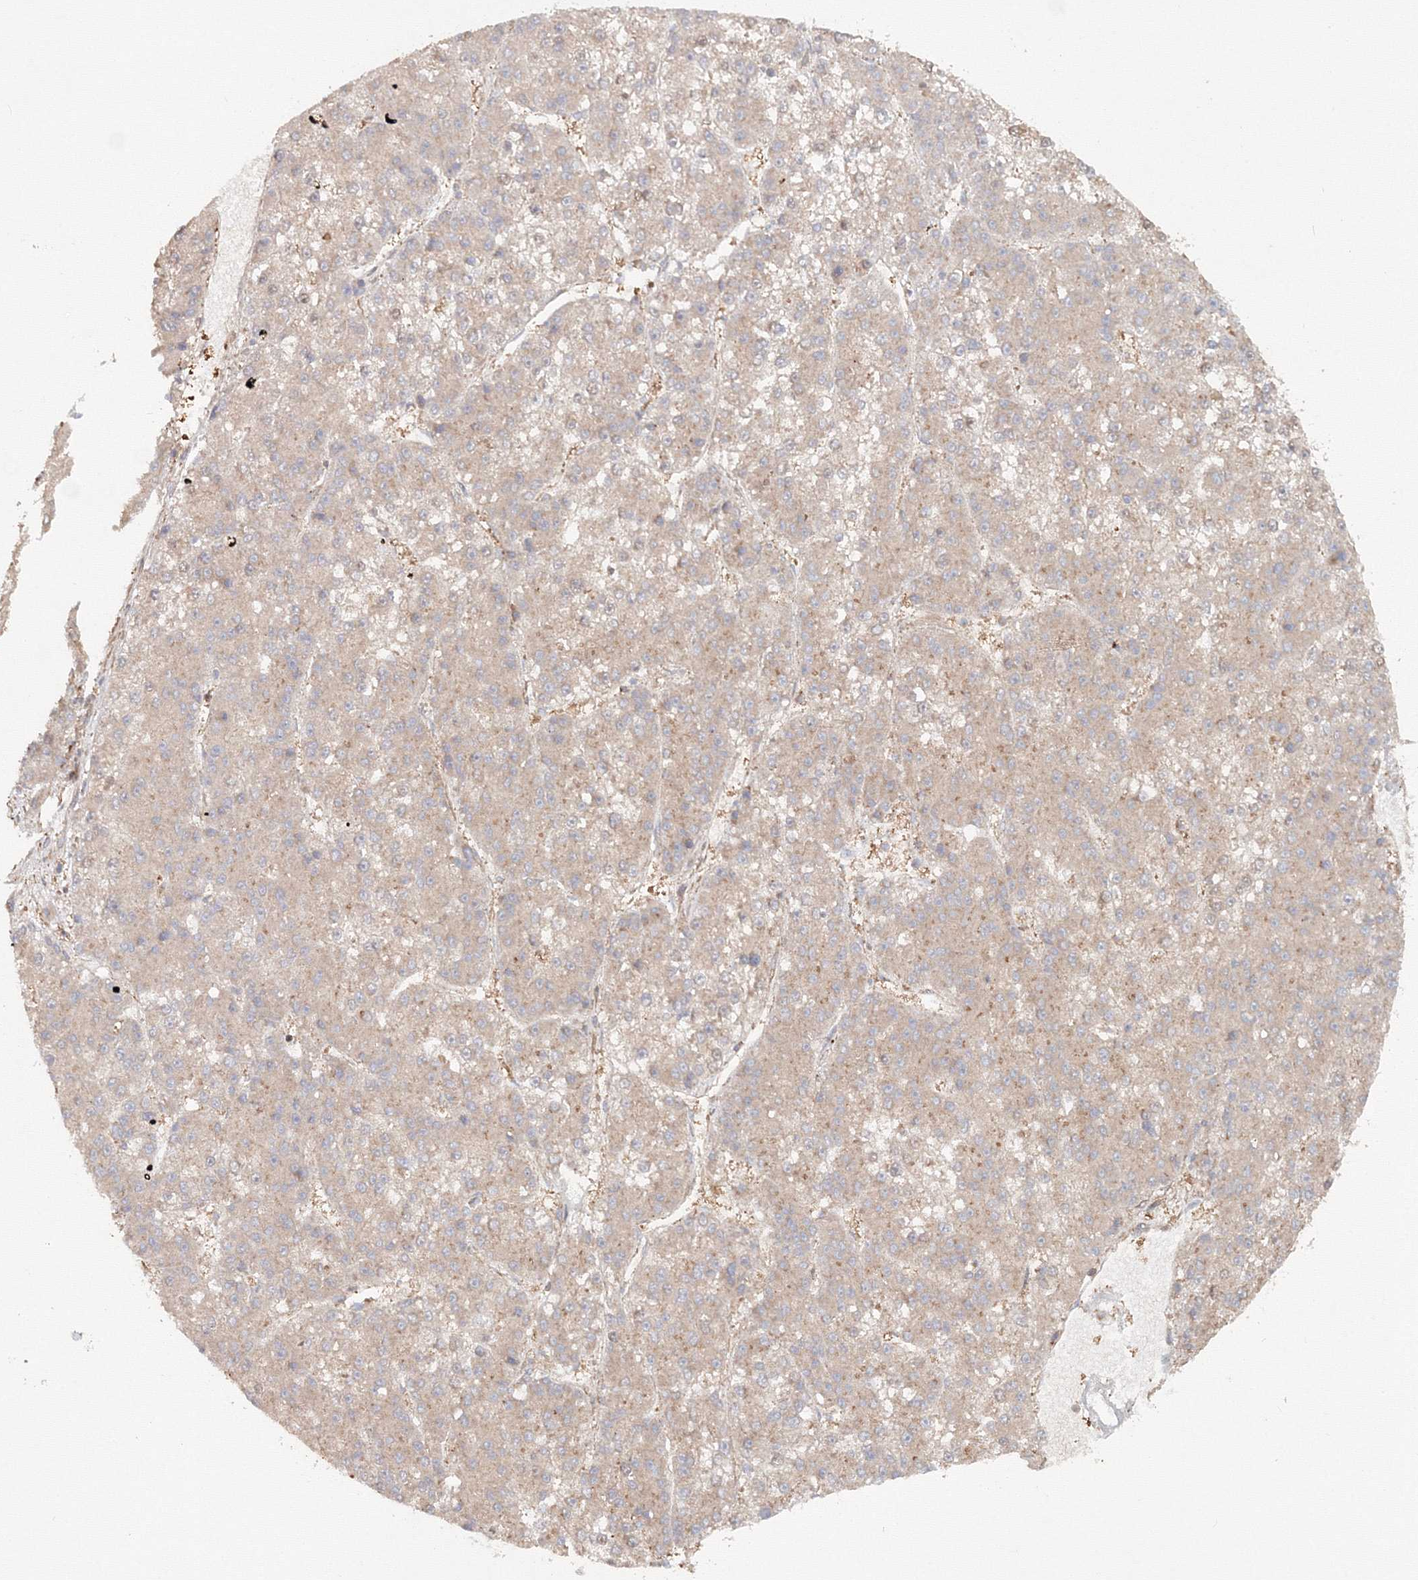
{"staining": {"intensity": "weak", "quantity": "25%-75%", "location": "cytoplasmic/membranous"}, "tissue": "liver cancer", "cell_type": "Tumor cells", "image_type": "cancer", "snomed": [{"axis": "morphology", "description": "Carcinoma, Hepatocellular, NOS"}, {"axis": "topography", "description": "Liver"}], "caption": "Protein expression analysis of hepatocellular carcinoma (liver) demonstrates weak cytoplasmic/membranous staining in about 25%-75% of tumor cells. The staining was performed using DAB (3,3'-diaminobenzidine) to visualize the protein expression in brown, while the nuclei were stained in blue with hematoxylin (Magnification: 20x).", "gene": "EXOC1", "patient": {"sex": "female", "age": 73}}